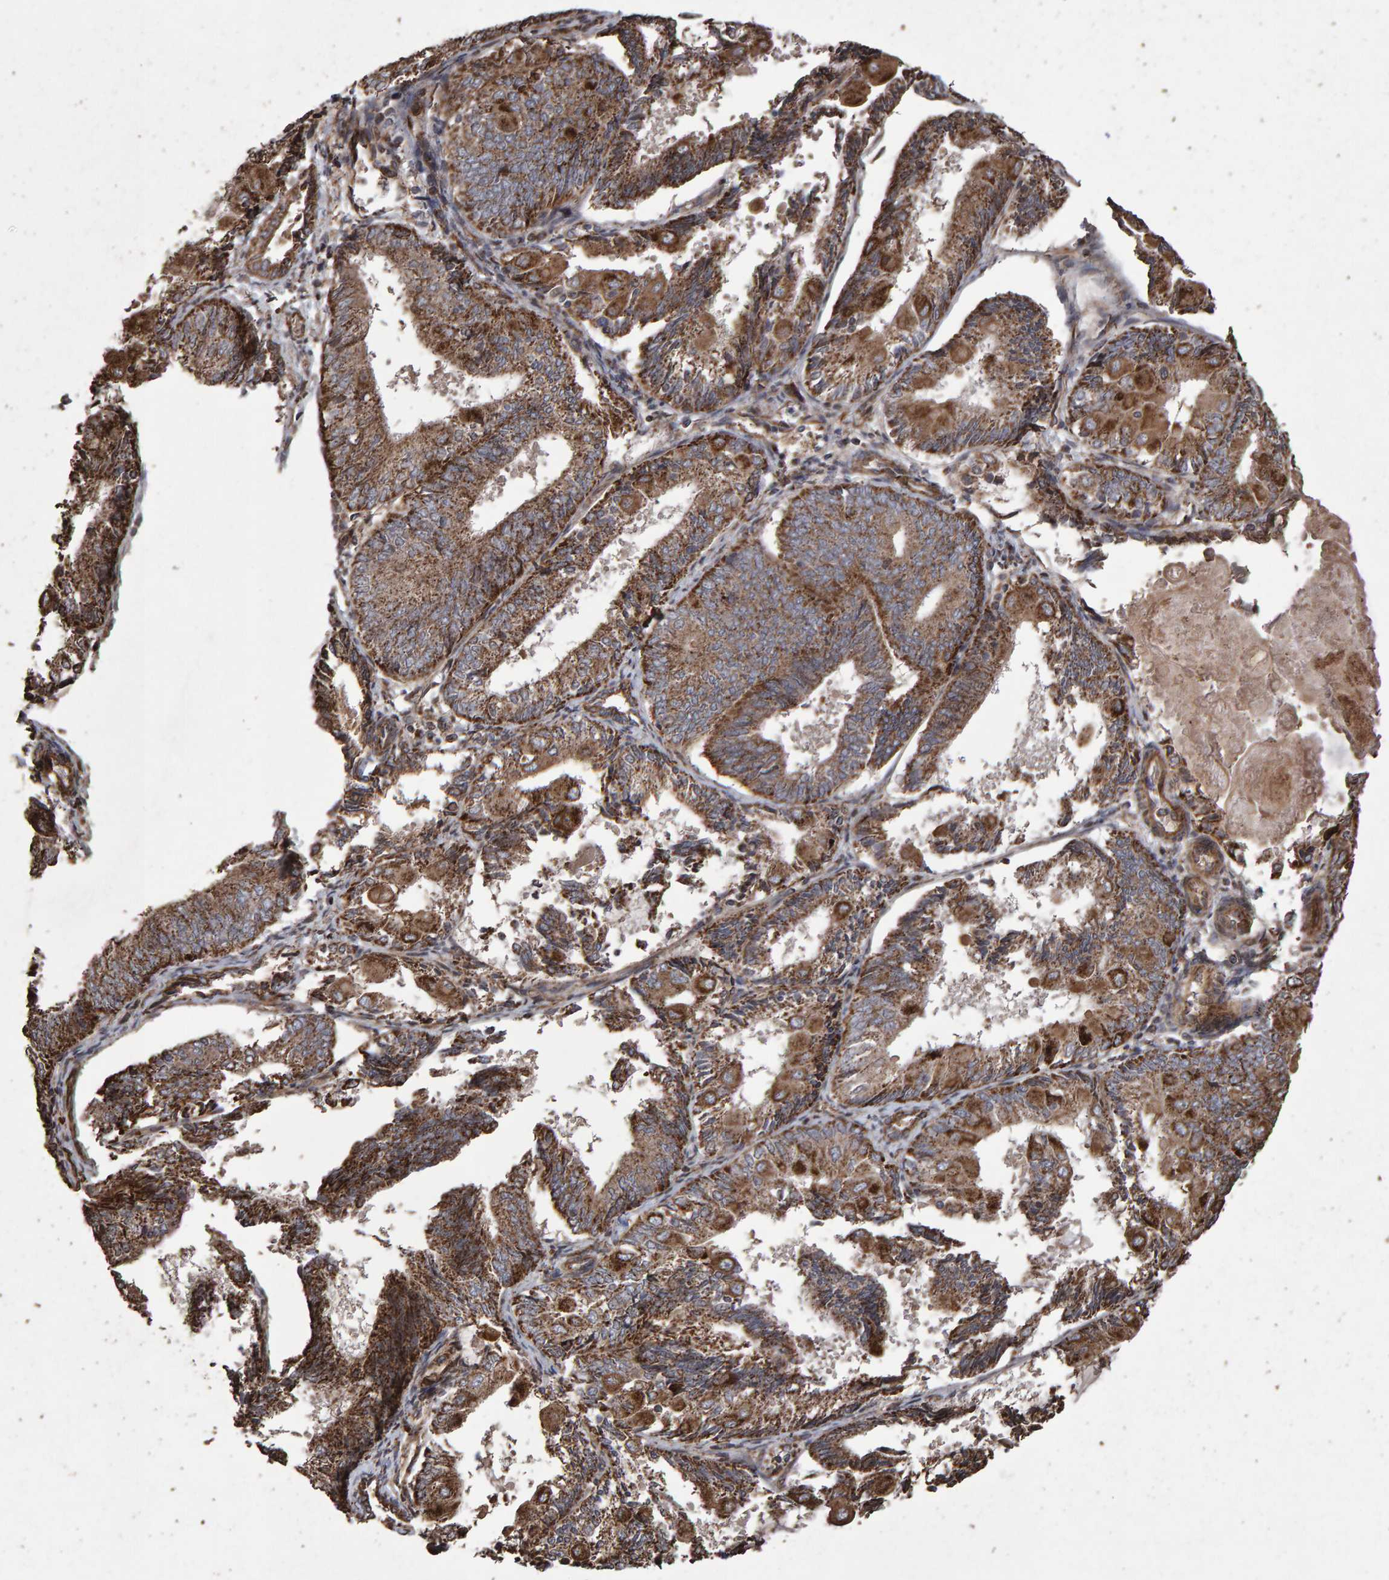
{"staining": {"intensity": "moderate", "quantity": ">75%", "location": "cytoplasmic/membranous"}, "tissue": "endometrial cancer", "cell_type": "Tumor cells", "image_type": "cancer", "snomed": [{"axis": "morphology", "description": "Adenocarcinoma, NOS"}, {"axis": "topography", "description": "Endometrium"}], "caption": "Endometrial cancer (adenocarcinoma) tissue shows moderate cytoplasmic/membranous staining in about >75% of tumor cells The protein of interest is stained brown, and the nuclei are stained in blue (DAB (3,3'-diaminobenzidine) IHC with brightfield microscopy, high magnification).", "gene": "OSBP2", "patient": {"sex": "female", "age": 81}}